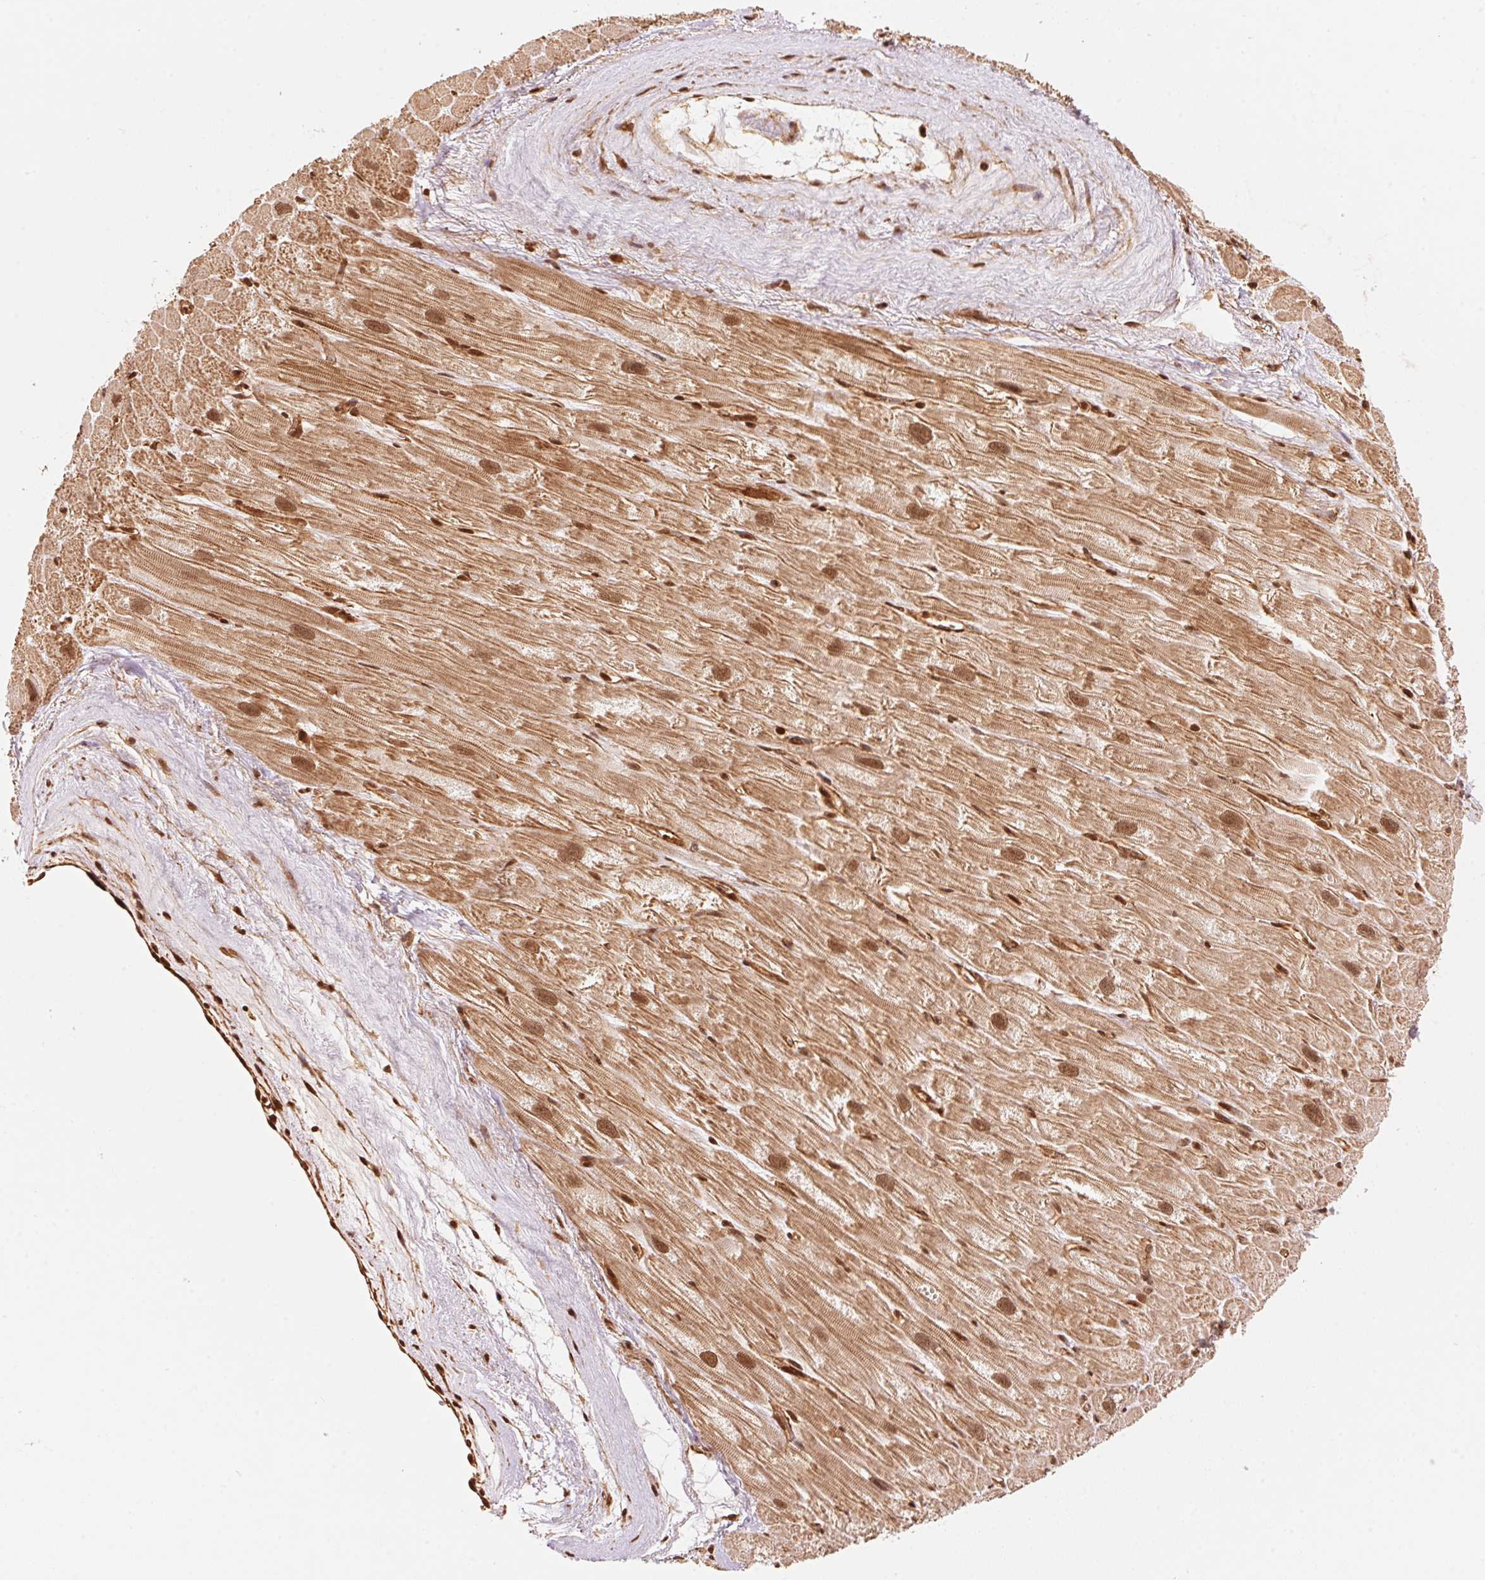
{"staining": {"intensity": "moderate", "quantity": "25%-75%", "location": "cytoplasmic/membranous,nuclear"}, "tissue": "heart muscle", "cell_type": "Cardiomyocytes", "image_type": "normal", "snomed": [{"axis": "morphology", "description": "Normal tissue, NOS"}, {"axis": "topography", "description": "Heart"}], "caption": "This is an image of immunohistochemistry (IHC) staining of unremarkable heart muscle, which shows moderate positivity in the cytoplasmic/membranous,nuclear of cardiomyocytes.", "gene": "TNIP2", "patient": {"sex": "male", "age": 61}}